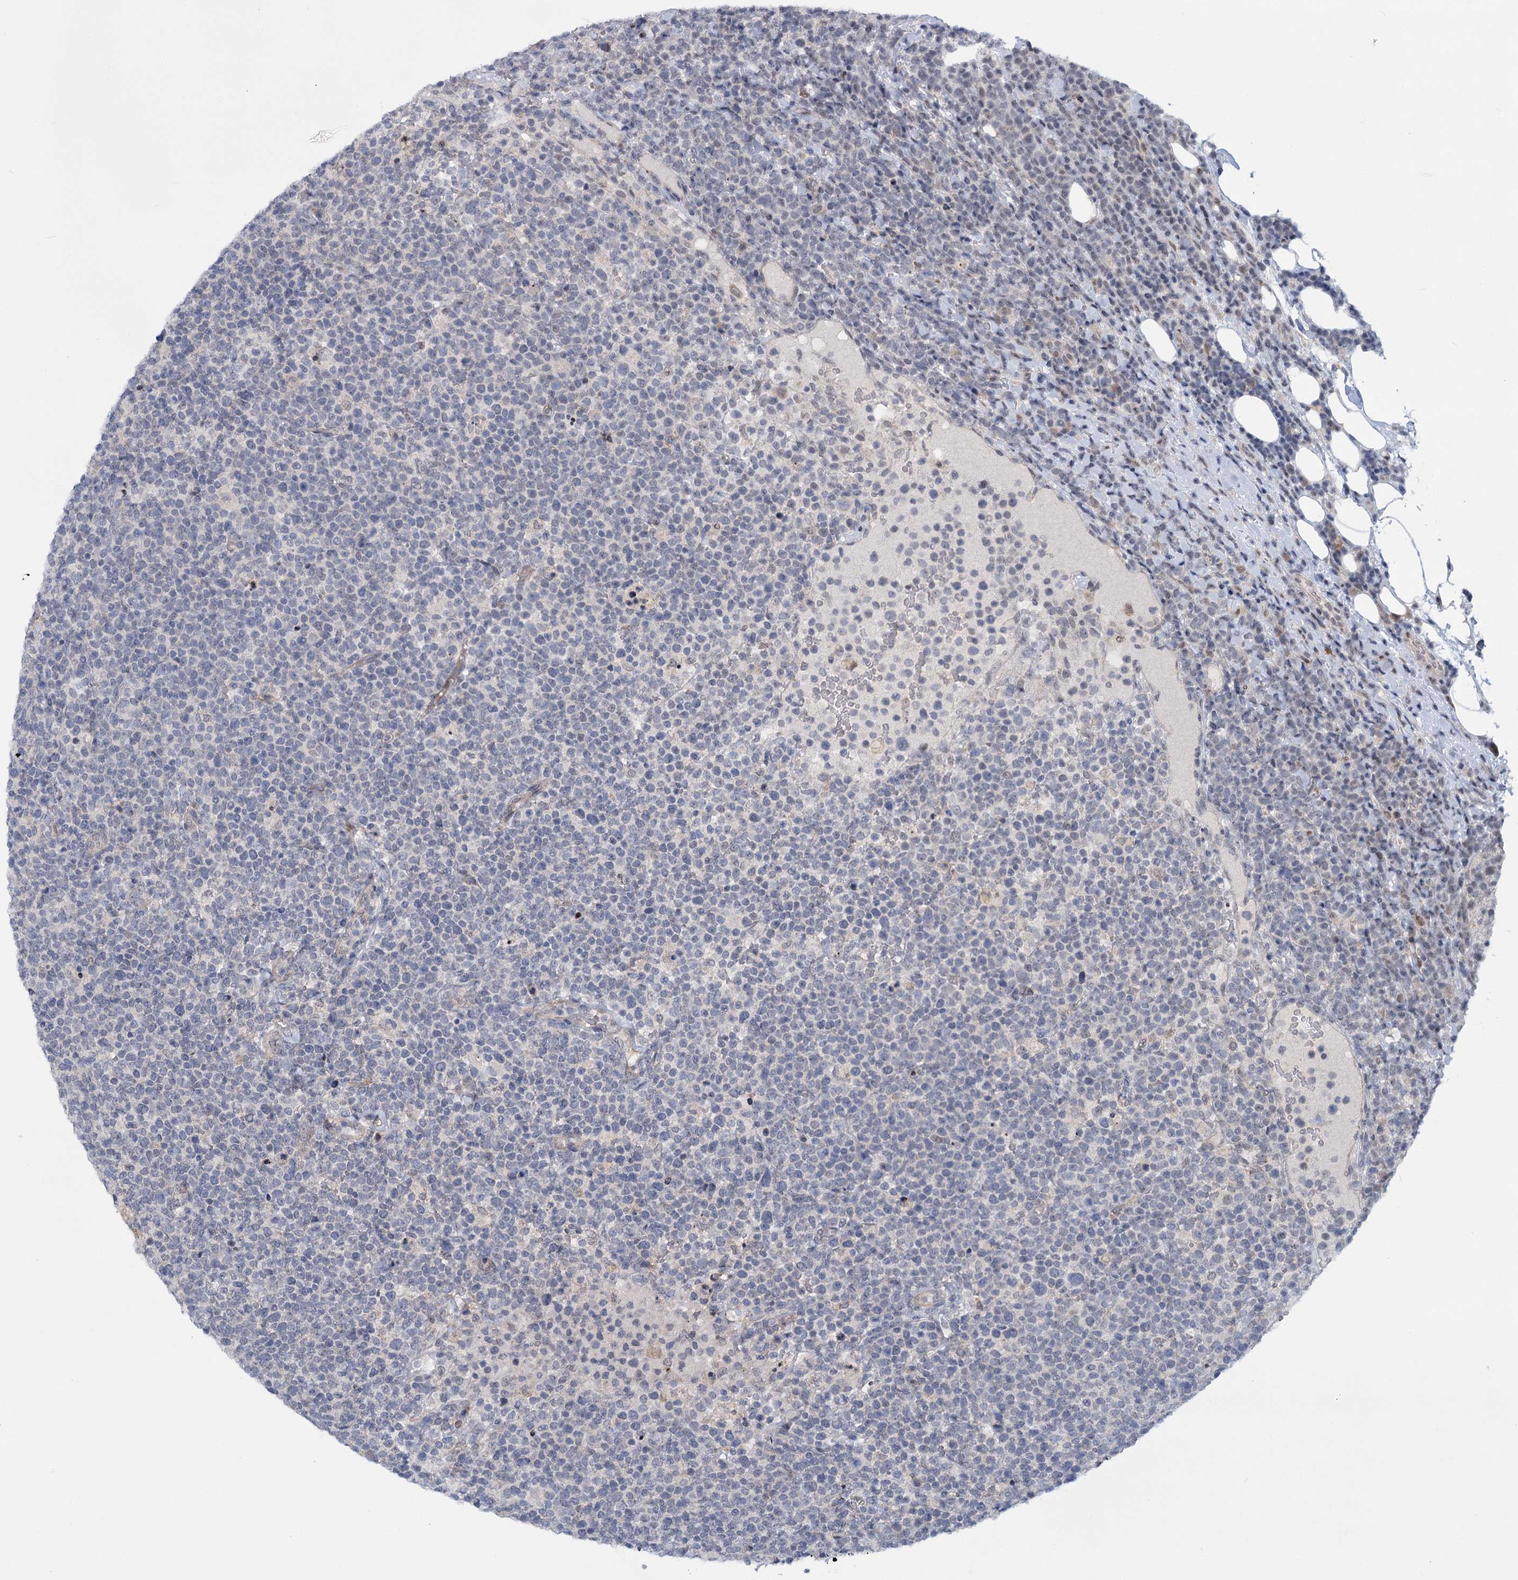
{"staining": {"intensity": "negative", "quantity": "none", "location": "none"}, "tissue": "lymphoma", "cell_type": "Tumor cells", "image_type": "cancer", "snomed": [{"axis": "morphology", "description": "Malignant lymphoma, non-Hodgkin's type, High grade"}, {"axis": "topography", "description": "Lymph node"}], "caption": "Immunohistochemical staining of malignant lymphoma, non-Hodgkin's type (high-grade) displays no significant expression in tumor cells.", "gene": "MBLAC2", "patient": {"sex": "male", "age": 61}}